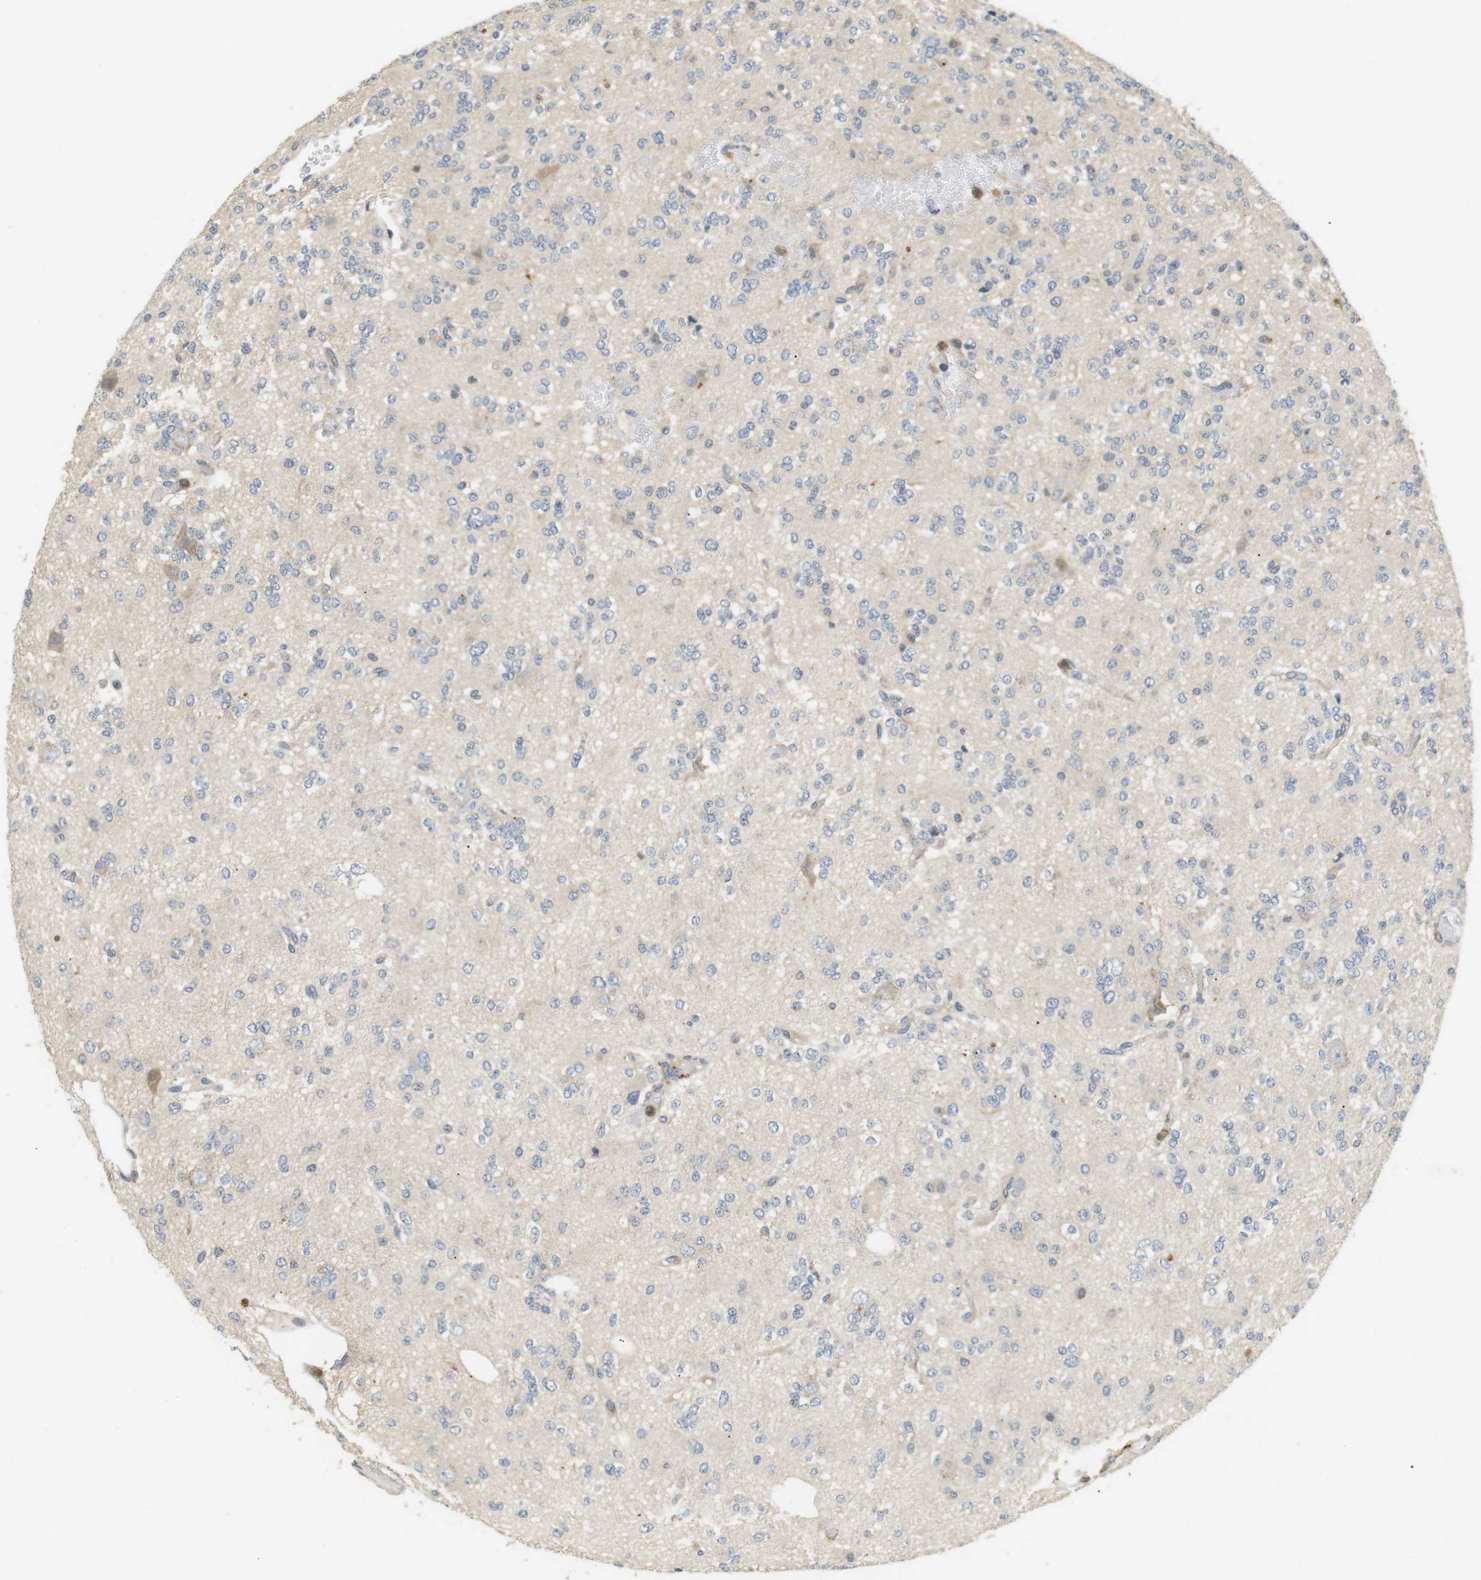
{"staining": {"intensity": "negative", "quantity": "none", "location": "none"}, "tissue": "glioma", "cell_type": "Tumor cells", "image_type": "cancer", "snomed": [{"axis": "morphology", "description": "Glioma, malignant, Low grade"}, {"axis": "topography", "description": "Brain"}], "caption": "High magnification brightfield microscopy of glioma stained with DAB (3,3'-diaminobenzidine) (brown) and counterstained with hematoxylin (blue): tumor cells show no significant positivity.", "gene": "P2RY1", "patient": {"sex": "male", "age": 38}}